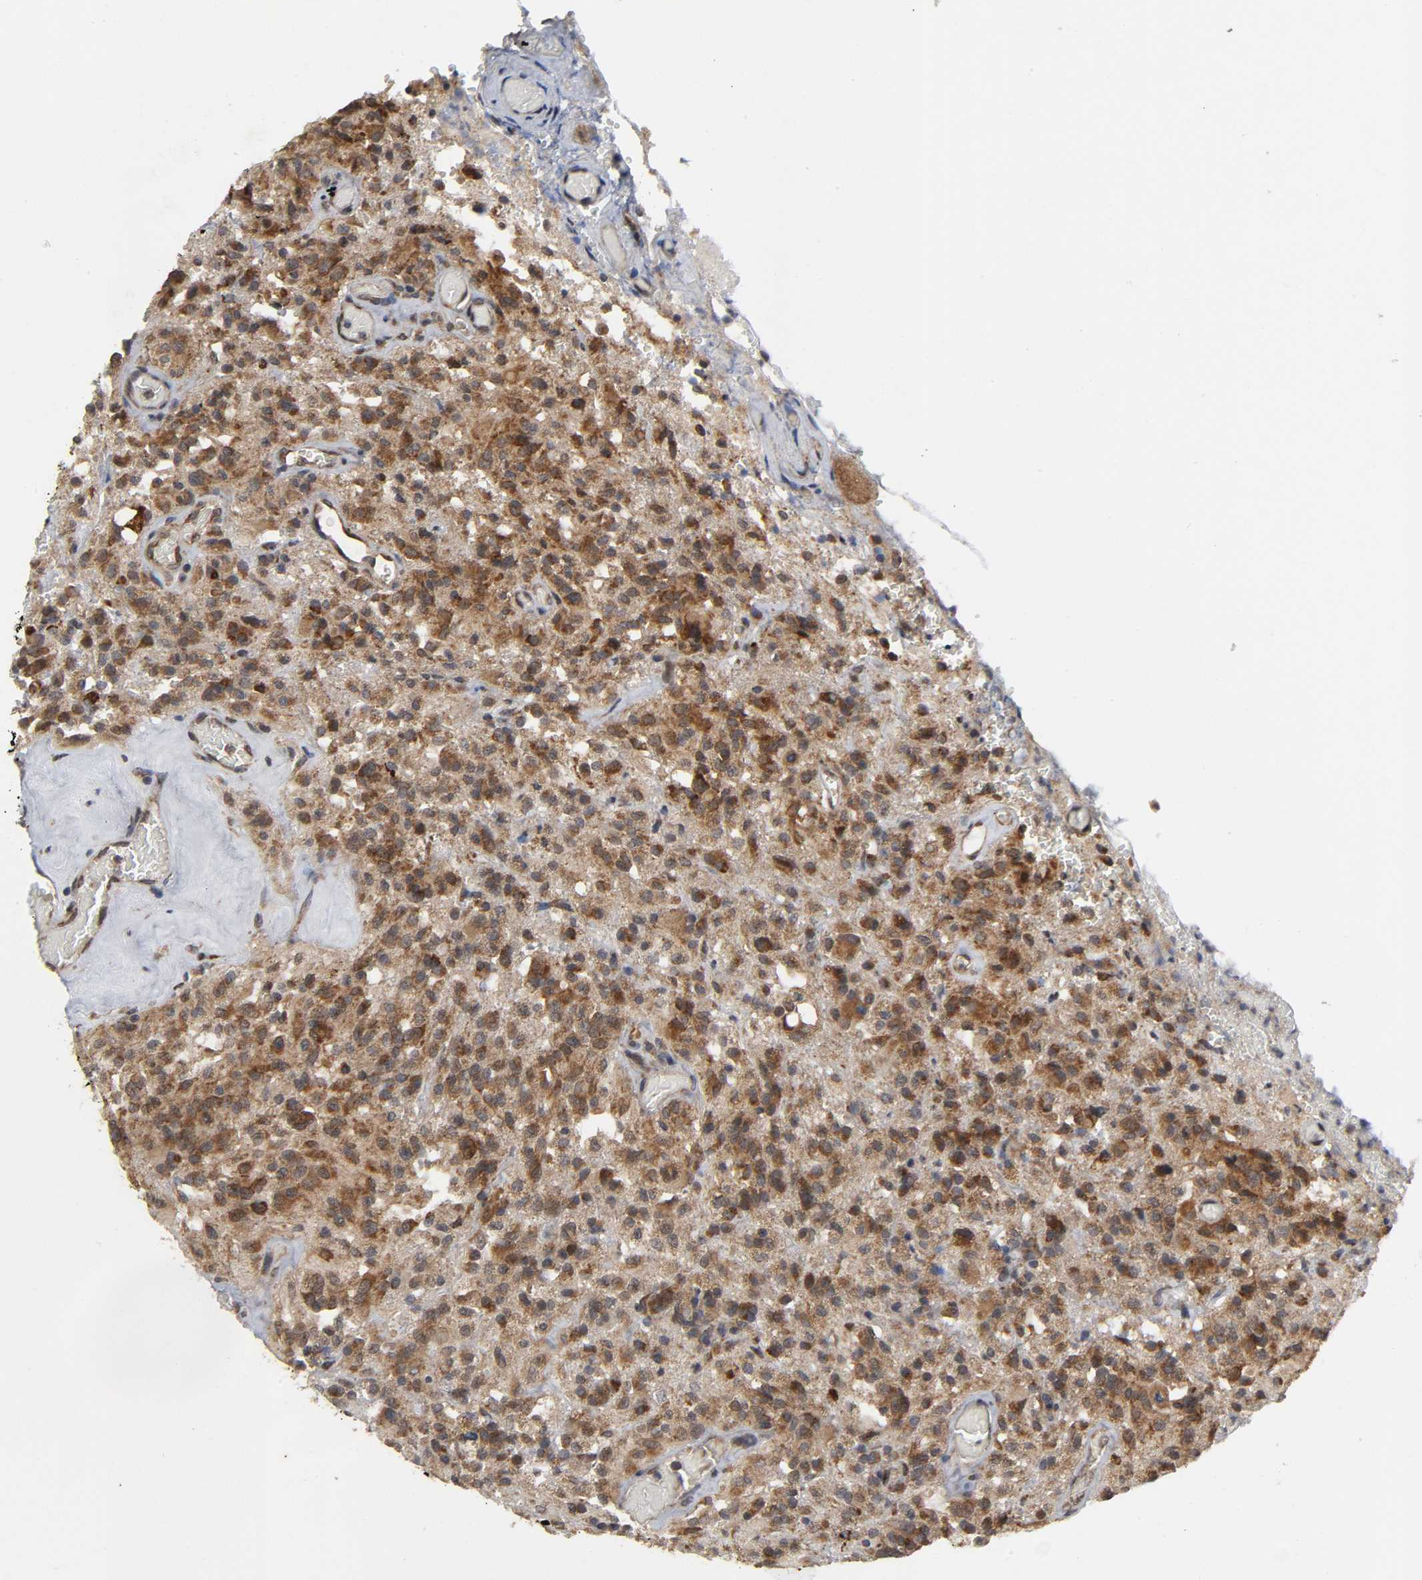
{"staining": {"intensity": "strong", "quantity": ">75%", "location": "cytoplasmic/membranous"}, "tissue": "glioma", "cell_type": "Tumor cells", "image_type": "cancer", "snomed": [{"axis": "morphology", "description": "Normal tissue, NOS"}, {"axis": "morphology", "description": "Glioma, malignant, High grade"}, {"axis": "topography", "description": "Cerebral cortex"}], "caption": "A brown stain labels strong cytoplasmic/membranous positivity of a protein in glioma tumor cells. The staining was performed using DAB to visualize the protein expression in brown, while the nuclei were stained in blue with hematoxylin (Magnification: 20x).", "gene": "SLC30A9", "patient": {"sex": "male", "age": 56}}